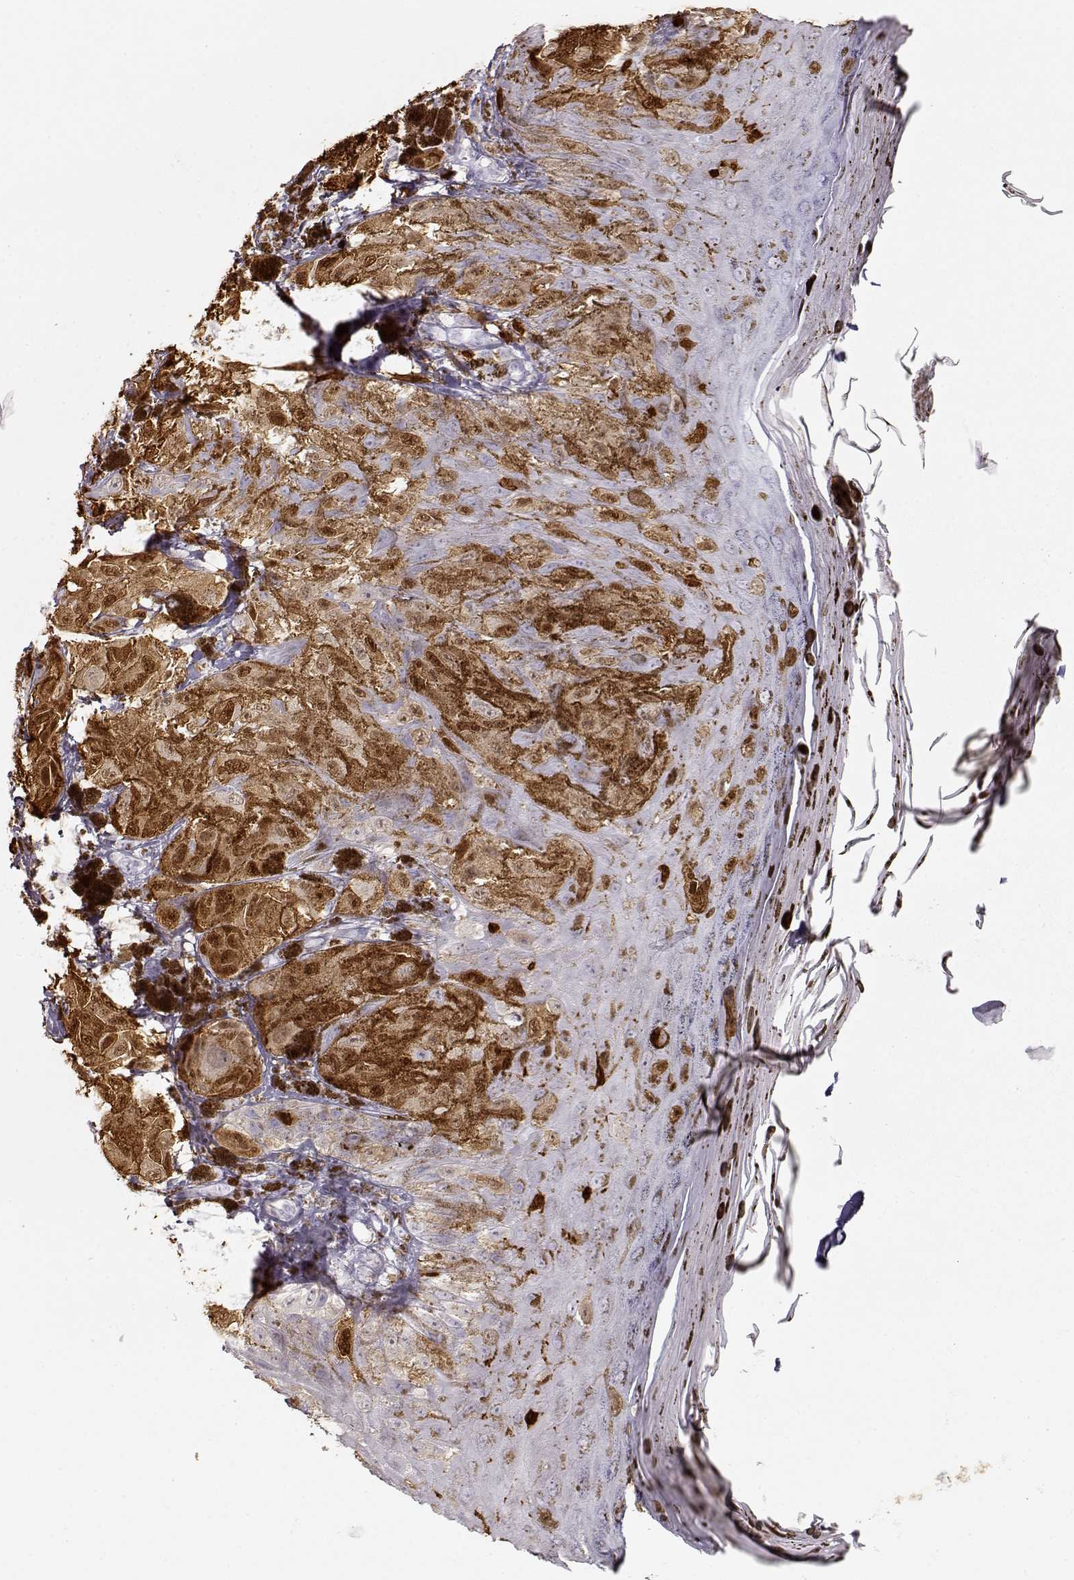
{"staining": {"intensity": "moderate", "quantity": "25%-75%", "location": "cytoplasmic/membranous,nuclear"}, "tissue": "melanoma", "cell_type": "Tumor cells", "image_type": "cancer", "snomed": [{"axis": "morphology", "description": "Malignant melanoma, NOS"}, {"axis": "topography", "description": "Skin"}], "caption": "Immunohistochemistry histopathology image of neoplastic tissue: human malignant melanoma stained using IHC reveals medium levels of moderate protein expression localized specifically in the cytoplasmic/membranous and nuclear of tumor cells, appearing as a cytoplasmic/membranous and nuclear brown color.", "gene": "S100B", "patient": {"sex": "male", "age": 36}}